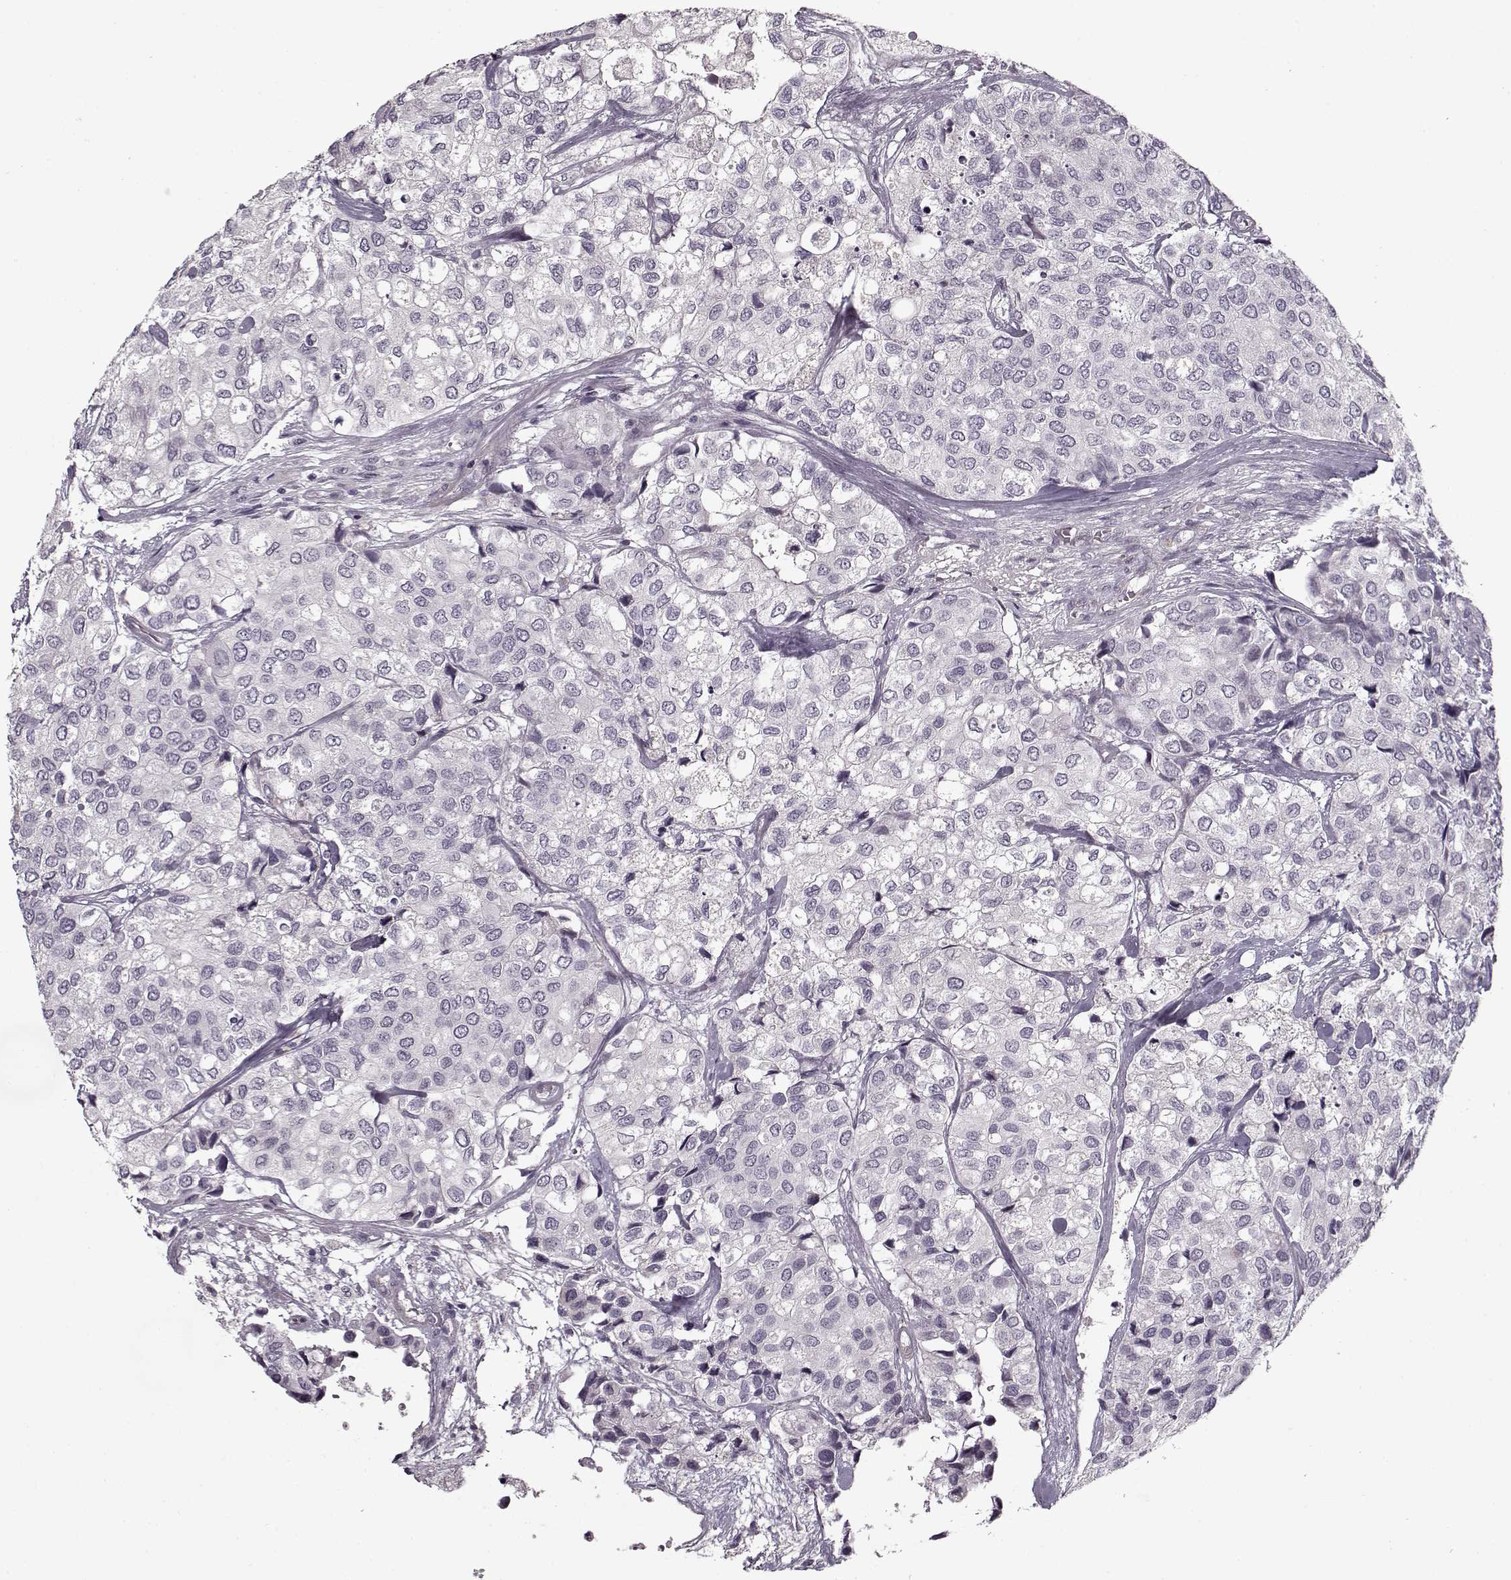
{"staining": {"intensity": "negative", "quantity": "none", "location": "none"}, "tissue": "urothelial cancer", "cell_type": "Tumor cells", "image_type": "cancer", "snomed": [{"axis": "morphology", "description": "Urothelial carcinoma, High grade"}, {"axis": "topography", "description": "Urinary bladder"}], "caption": "Photomicrograph shows no significant protein positivity in tumor cells of urothelial cancer. (DAB immunohistochemistry, high magnification).", "gene": "LAMB2", "patient": {"sex": "male", "age": 73}}